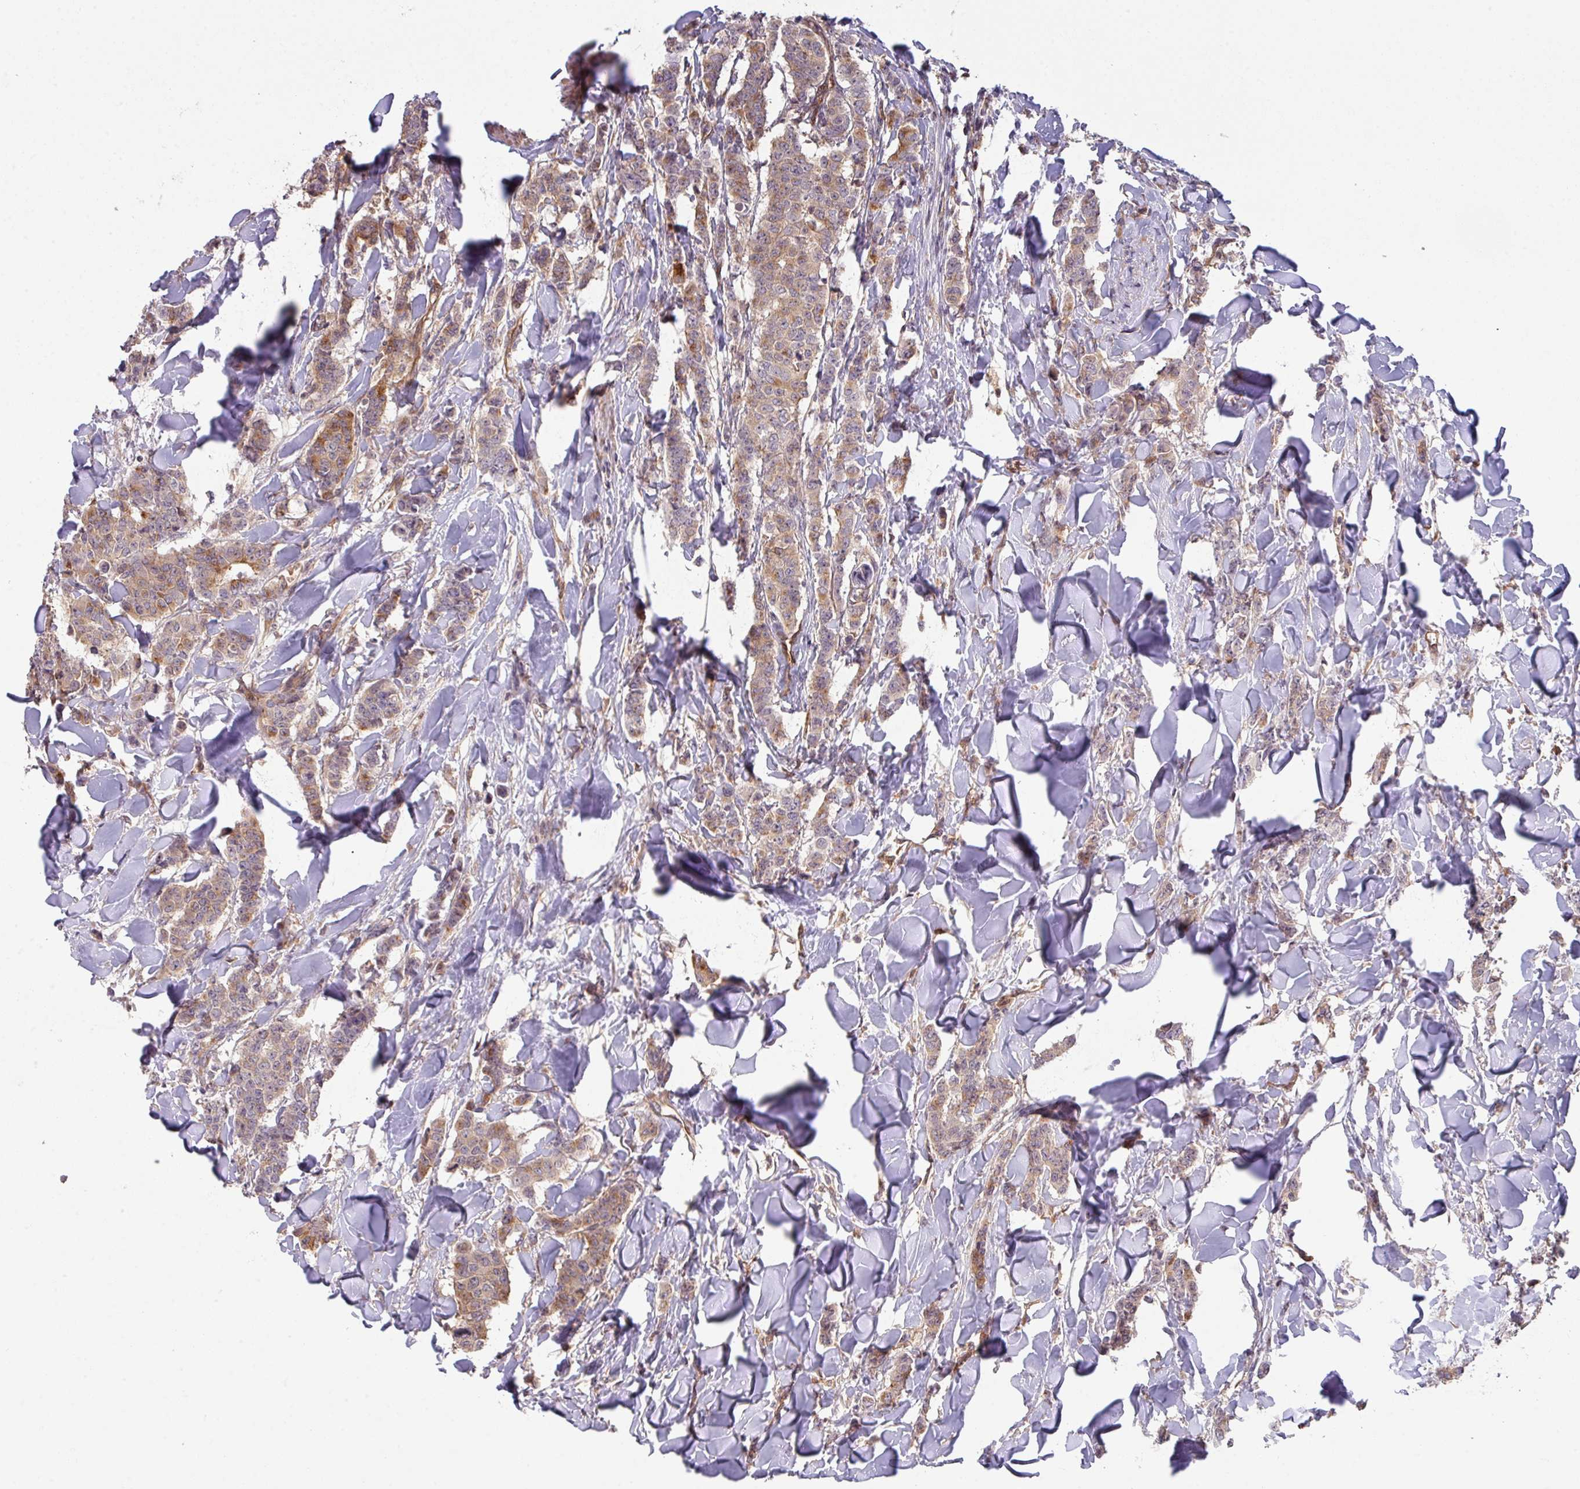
{"staining": {"intensity": "moderate", "quantity": "25%-75%", "location": "cytoplasmic/membranous"}, "tissue": "breast cancer", "cell_type": "Tumor cells", "image_type": "cancer", "snomed": [{"axis": "morphology", "description": "Duct carcinoma"}, {"axis": "topography", "description": "Breast"}], "caption": "Human breast cancer (intraductal carcinoma) stained with a protein marker reveals moderate staining in tumor cells.", "gene": "CYFIP2", "patient": {"sex": "female", "age": 40}}